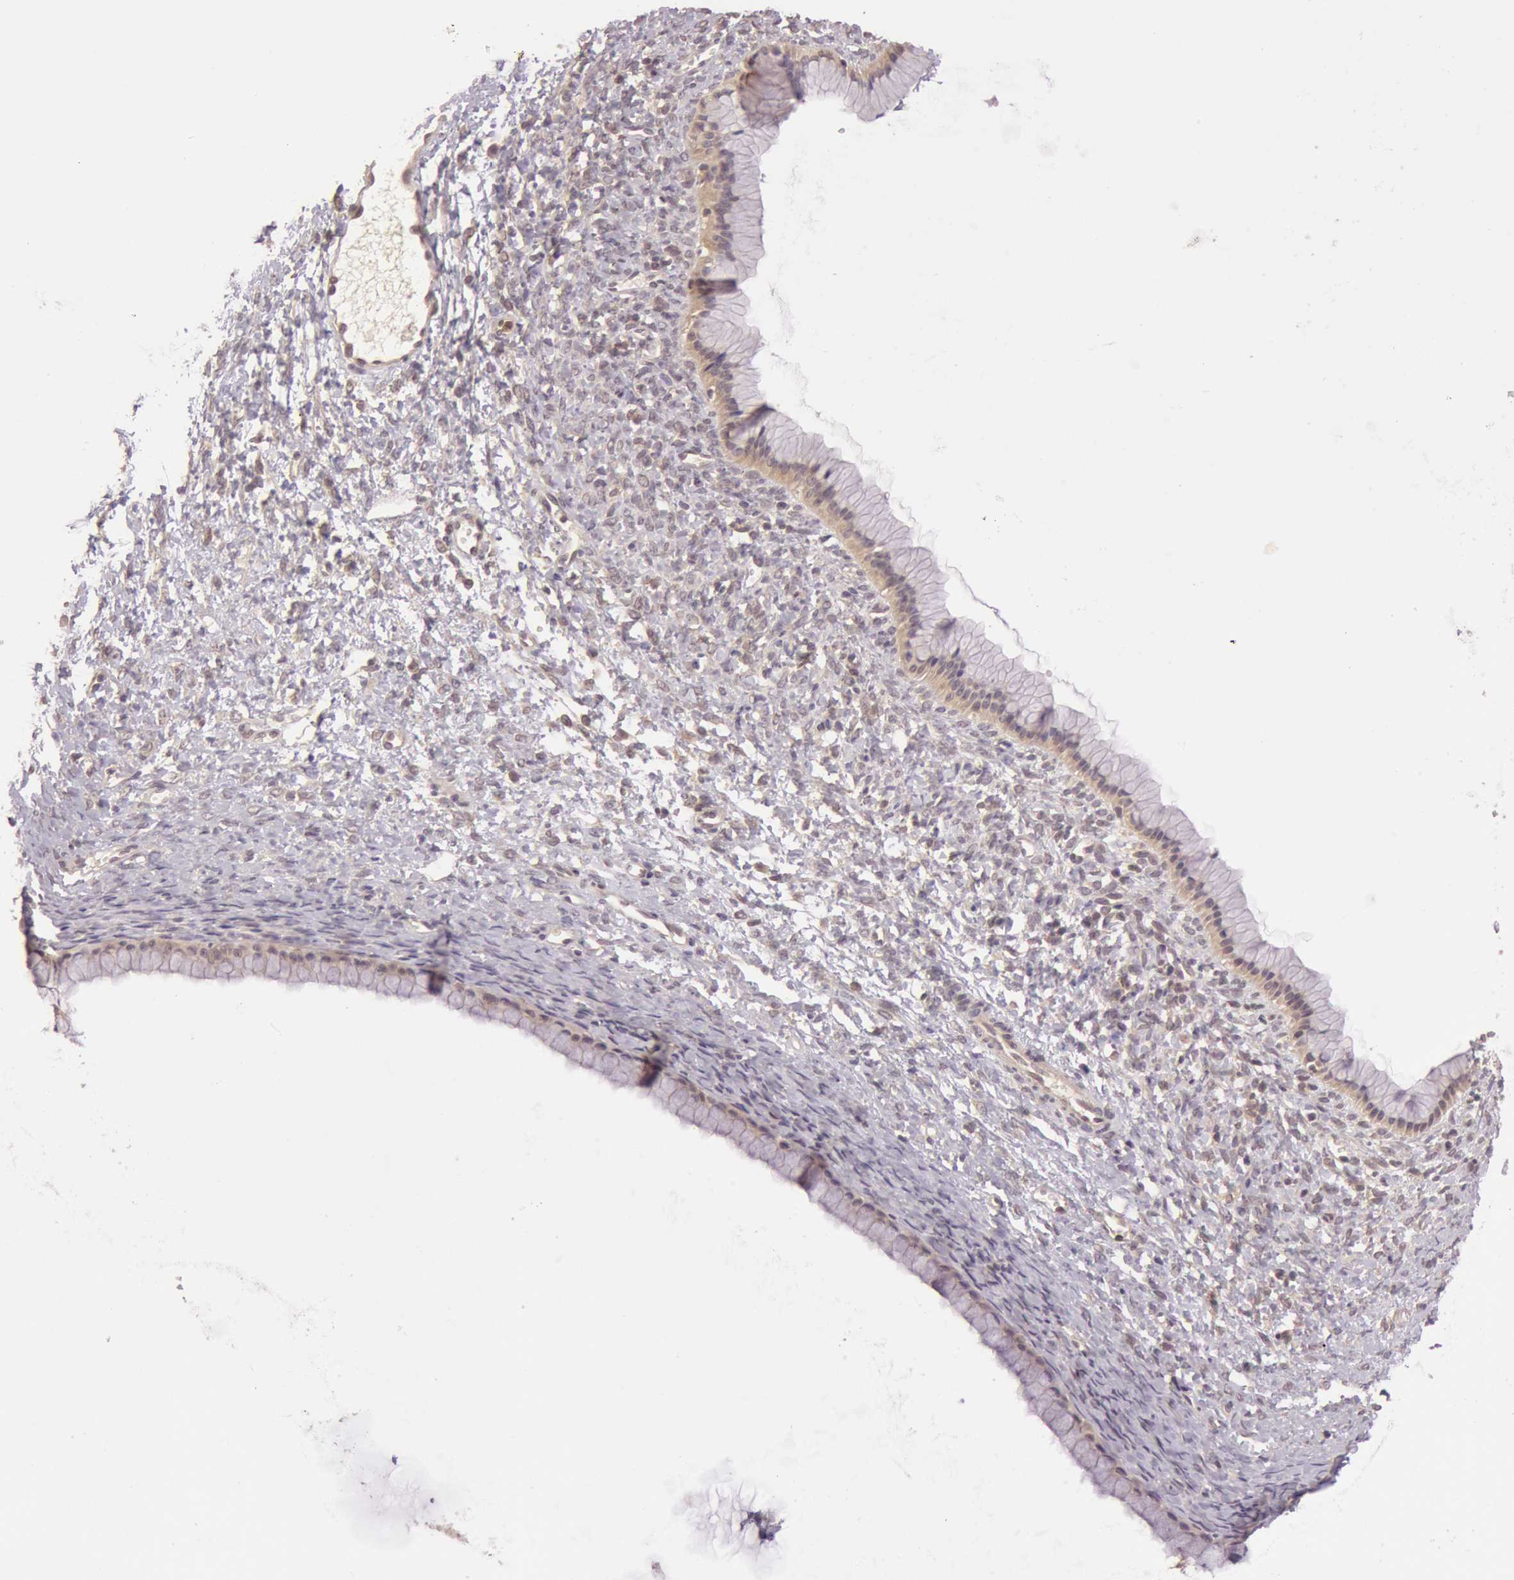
{"staining": {"intensity": "moderate", "quantity": ">75%", "location": "cytoplasmic/membranous"}, "tissue": "ovarian cancer", "cell_type": "Tumor cells", "image_type": "cancer", "snomed": [{"axis": "morphology", "description": "Cystadenocarcinoma, mucinous, NOS"}, {"axis": "topography", "description": "Ovary"}], "caption": "Immunohistochemical staining of ovarian mucinous cystadenocarcinoma exhibits medium levels of moderate cytoplasmic/membranous positivity in approximately >75% of tumor cells.", "gene": "ATG2B", "patient": {"sex": "female", "age": 25}}